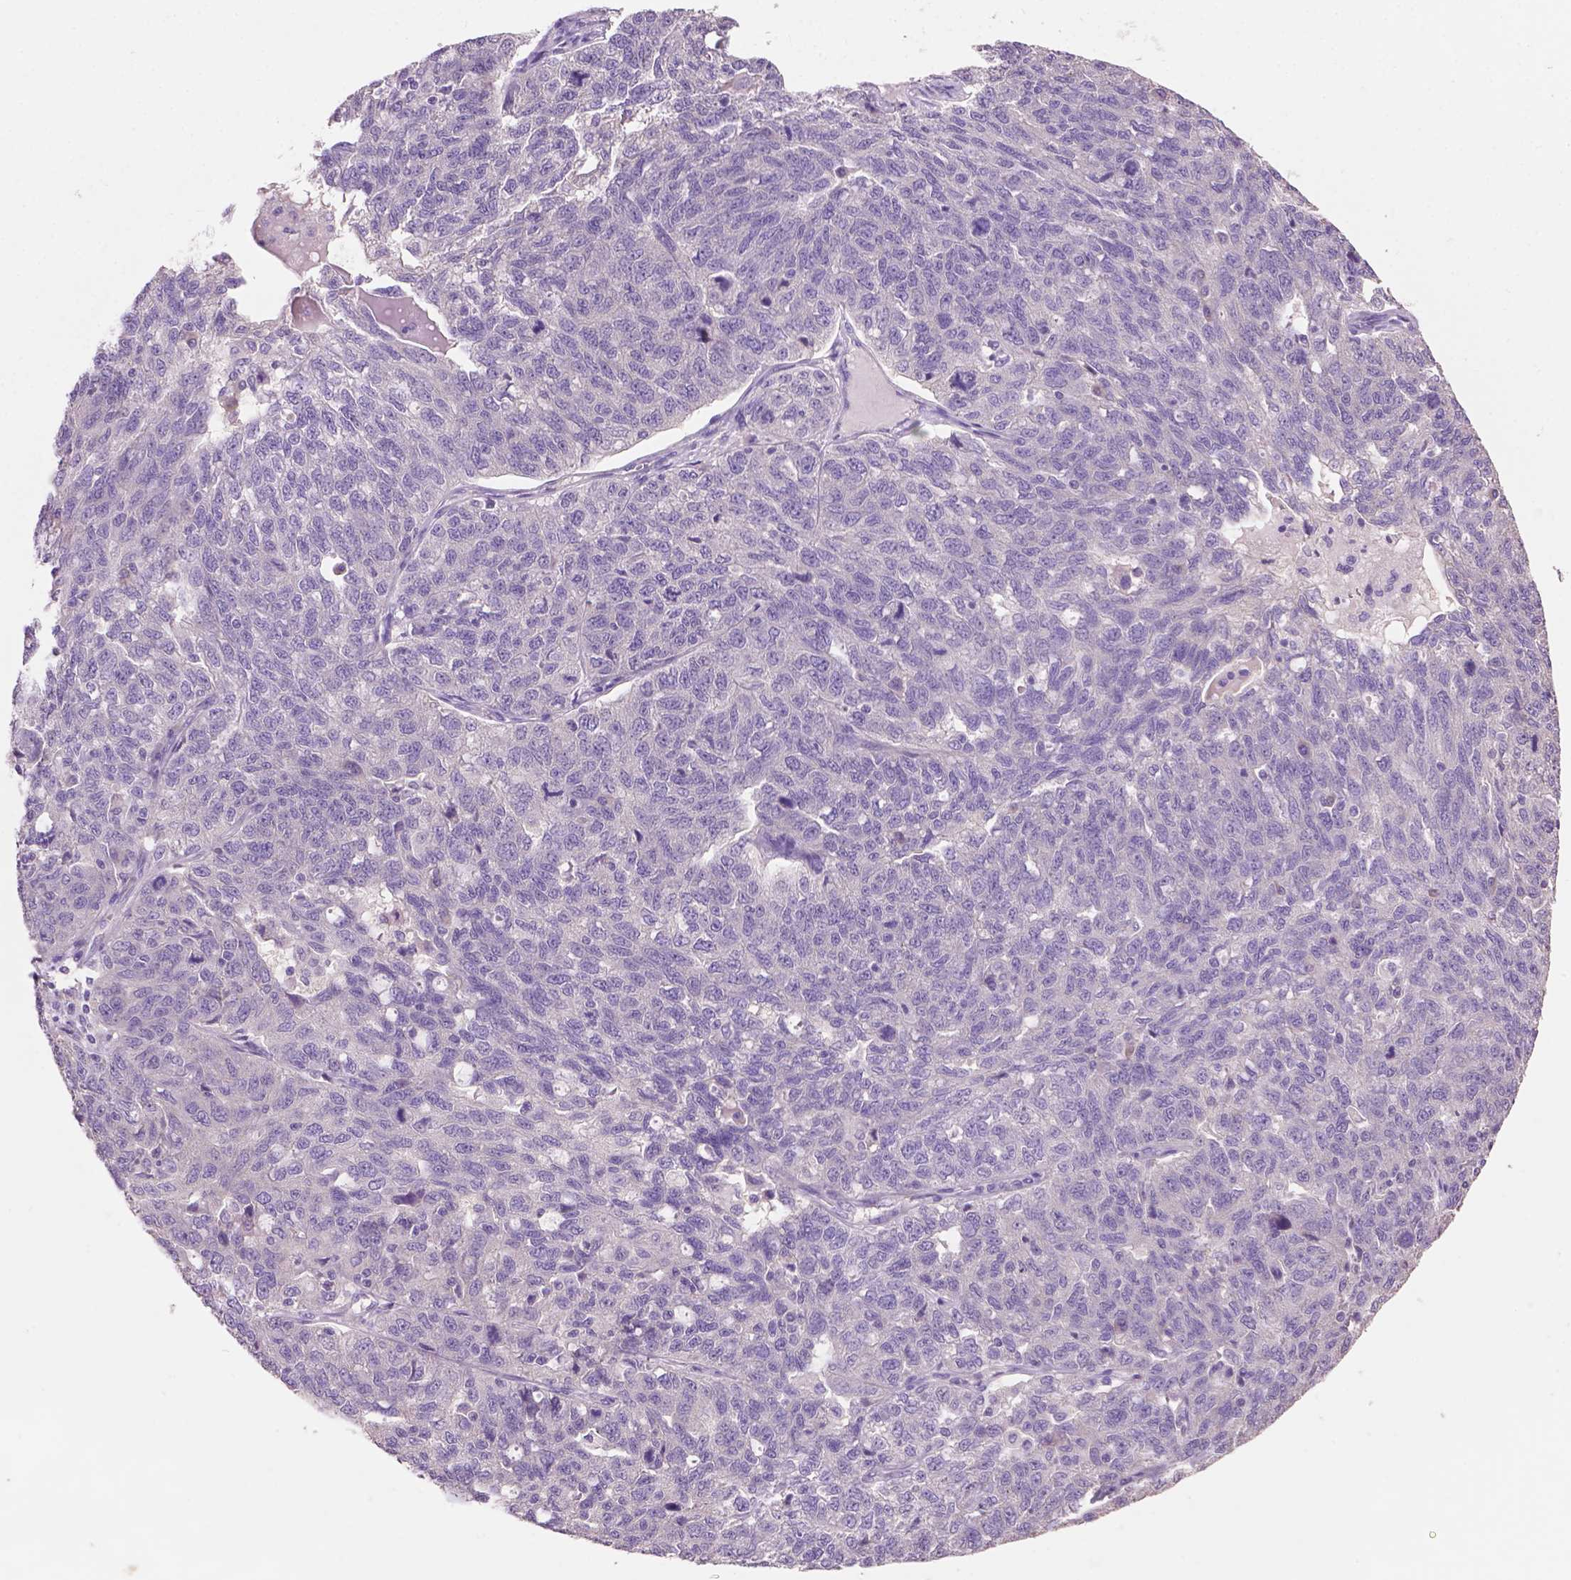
{"staining": {"intensity": "negative", "quantity": "none", "location": "none"}, "tissue": "ovarian cancer", "cell_type": "Tumor cells", "image_type": "cancer", "snomed": [{"axis": "morphology", "description": "Cystadenocarcinoma, serous, NOS"}, {"axis": "topography", "description": "Ovary"}], "caption": "Immunohistochemical staining of human ovarian cancer shows no significant staining in tumor cells.", "gene": "CRYBA4", "patient": {"sex": "female", "age": 71}}